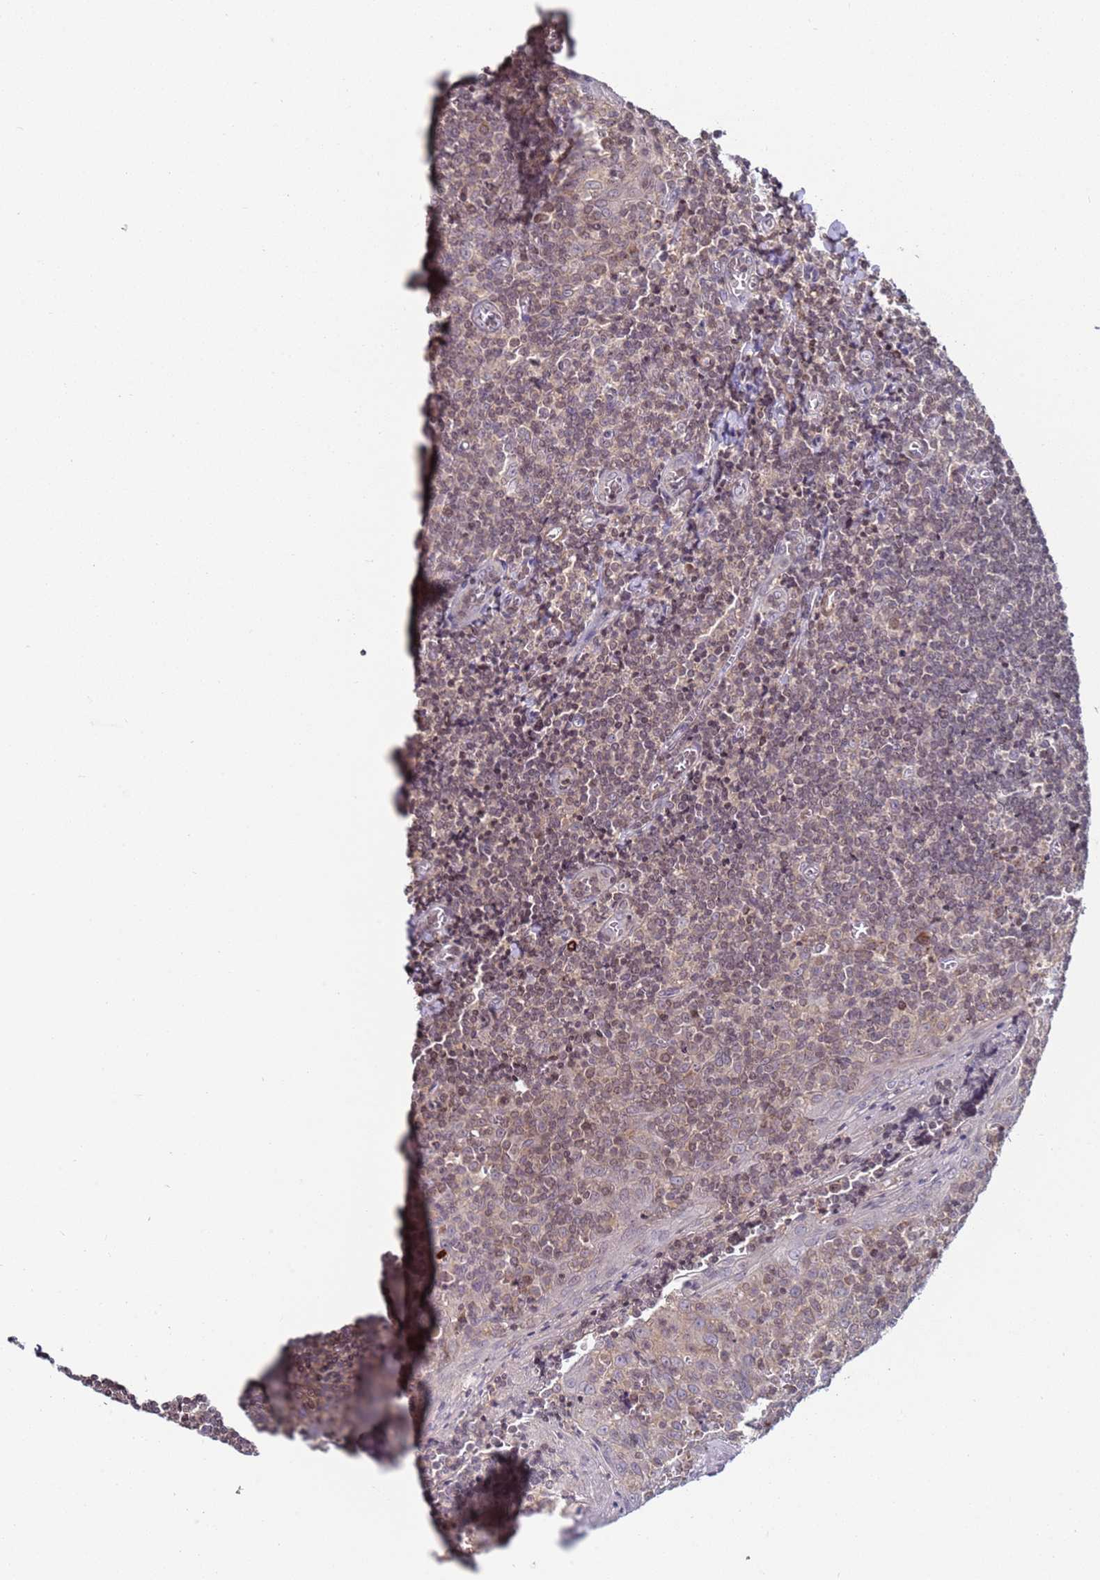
{"staining": {"intensity": "negative", "quantity": "none", "location": "none"}, "tissue": "tonsil", "cell_type": "Germinal center cells", "image_type": "normal", "snomed": [{"axis": "morphology", "description": "Normal tissue, NOS"}, {"axis": "topography", "description": "Tonsil"}], "caption": "Tonsil was stained to show a protein in brown. There is no significant expression in germinal center cells. The staining was performed using DAB to visualize the protein expression in brown, while the nuclei were stained in blue with hematoxylin (Magnification: 20x).", "gene": "SNAPC4", "patient": {"sex": "male", "age": 27}}